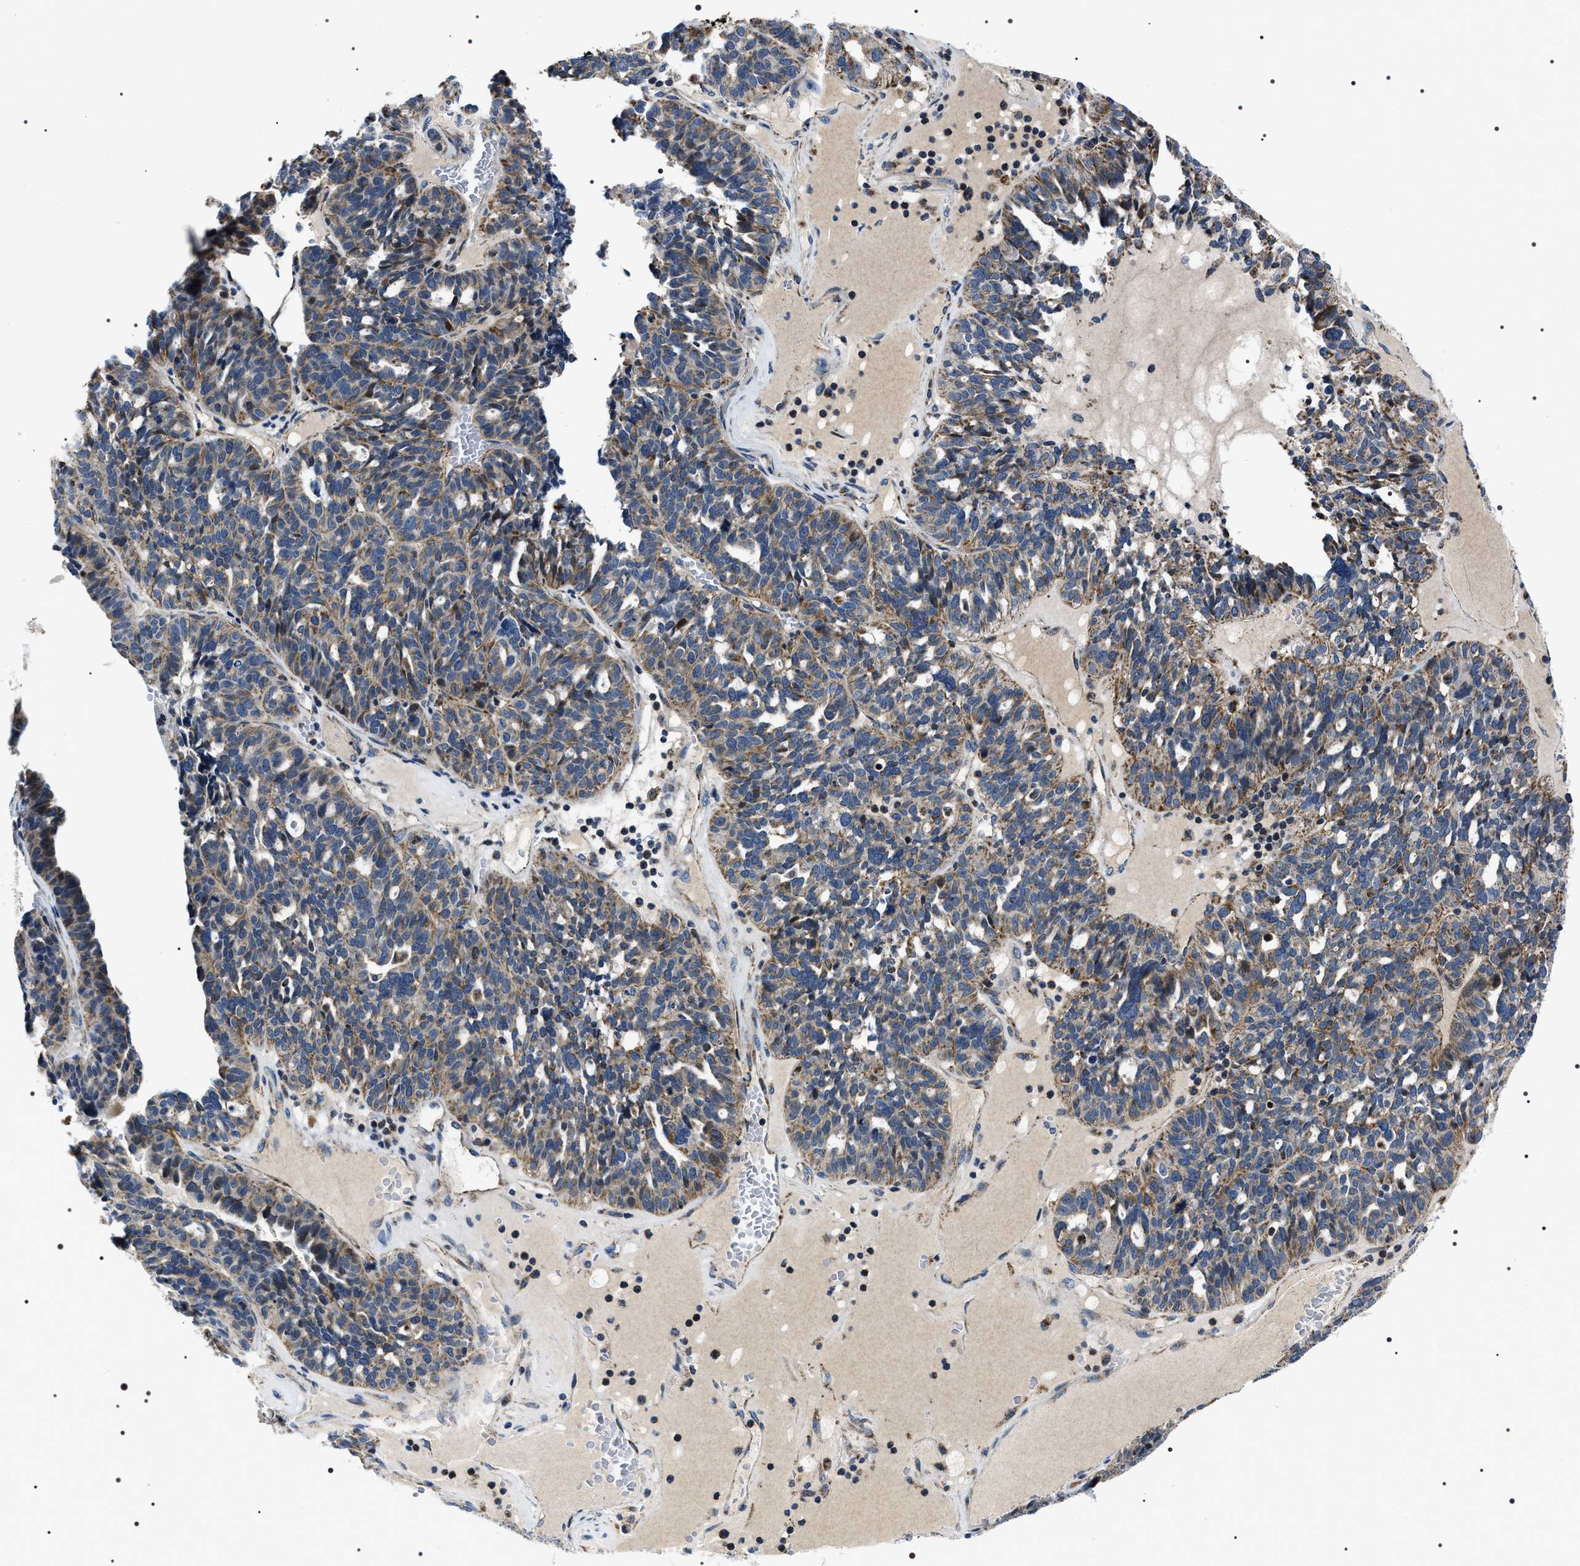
{"staining": {"intensity": "moderate", "quantity": ">75%", "location": "cytoplasmic/membranous"}, "tissue": "ovarian cancer", "cell_type": "Tumor cells", "image_type": "cancer", "snomed": [{"axis": "morphology", "description": "Cystadenocarcinoma, serous, NOS"}, {"axis": "topography", "description": "Ovary"}], "caption": "A brown stain labels moderate cytoplasmic/membranous expression of a protein in human ovarian cancer tumor cells.", "gene": "NTMT1", "patient": {"sex": "female", "age": 59}}